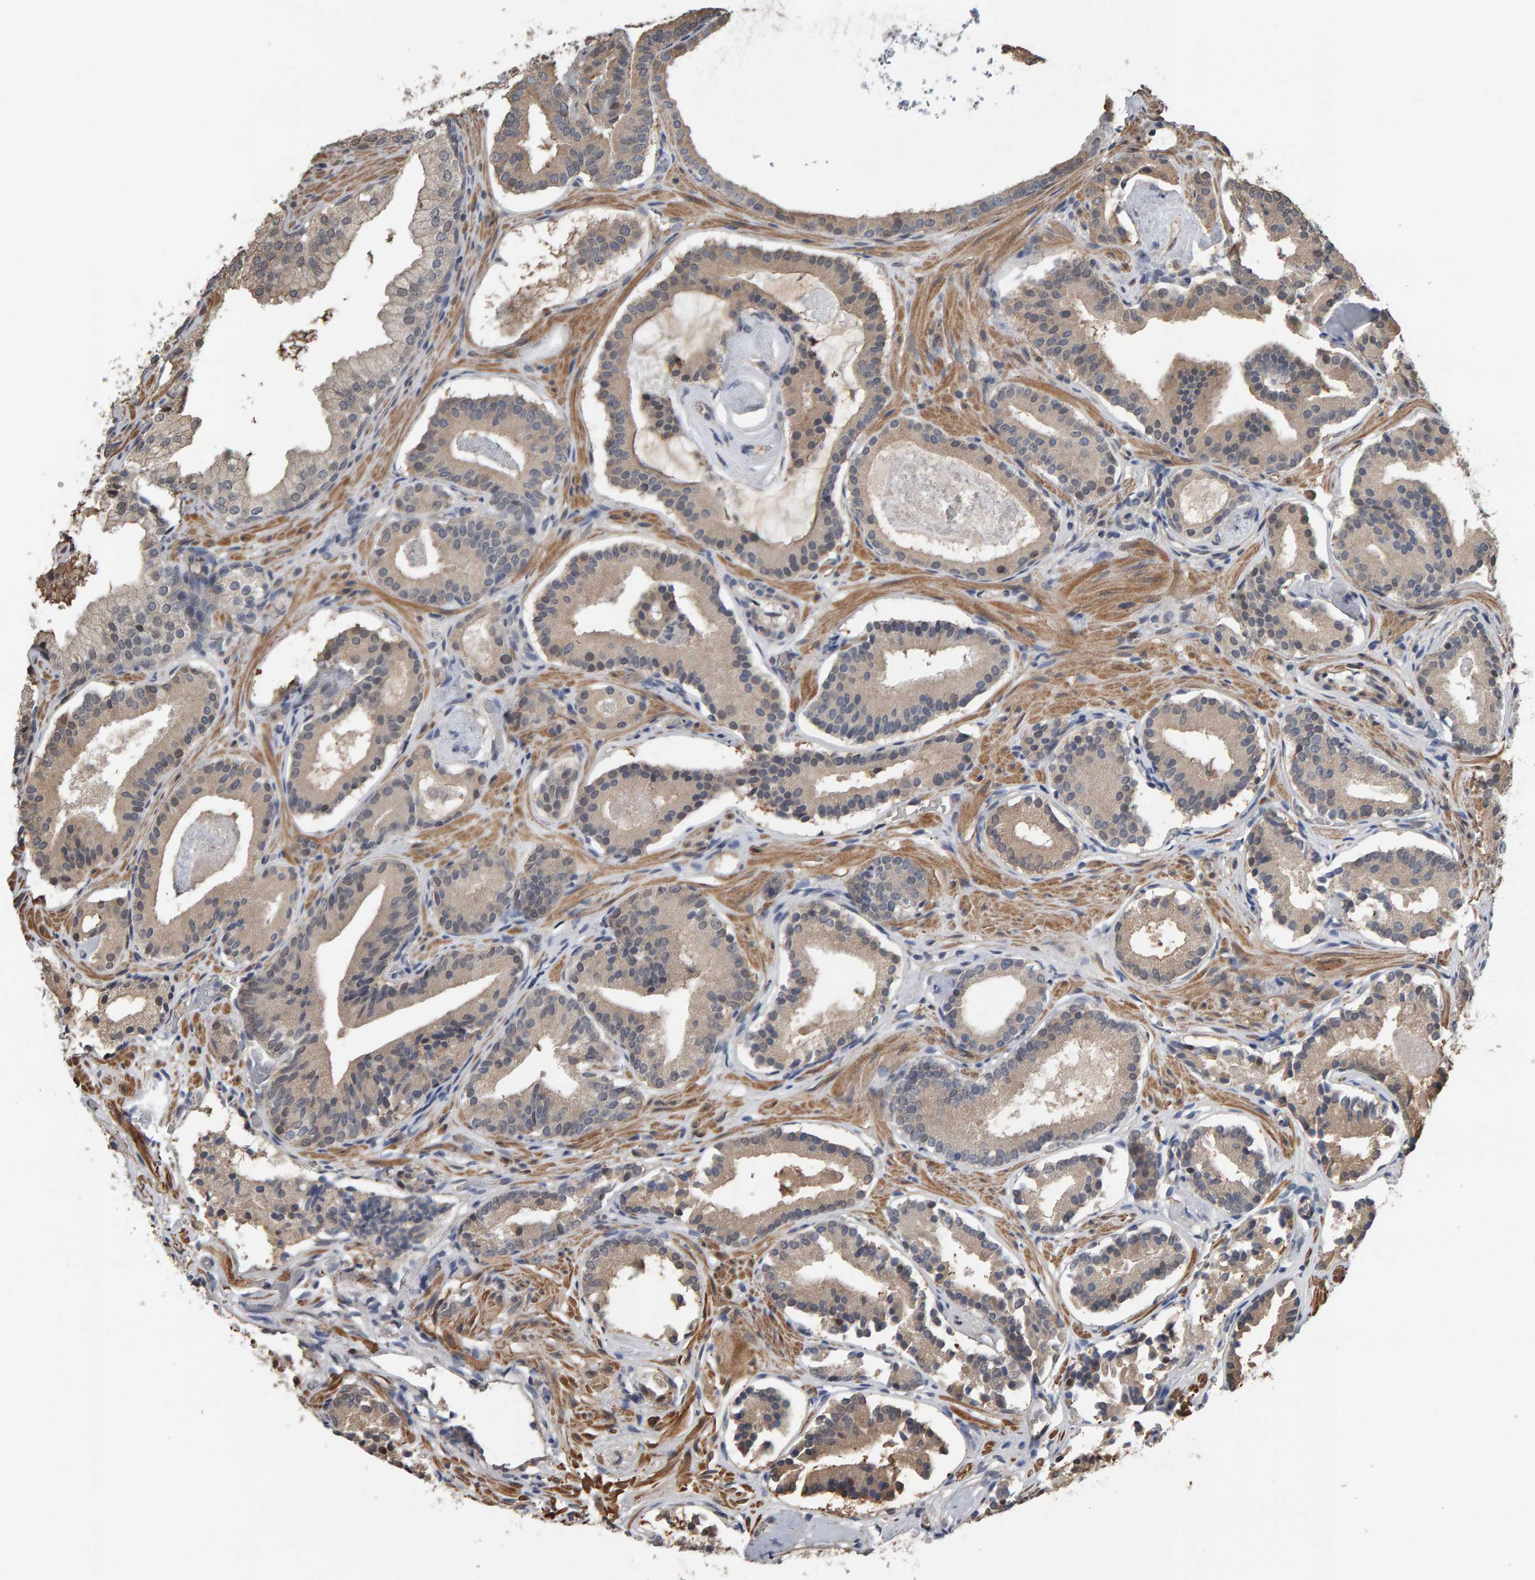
{"staining": {"intensity": "weak", "quantity": "<25%", "location": "cytoplasmic/membranous"}, "tissue": "prostate cancer", "cell_type": "Tumor cells", "image_type": "cancer", "snomed": [{"axis": "morphology", "description": "Adenocarcinoma, Low grade"}, {"axis": "topography", "description": "Prostate"}], "caption": "A high-resolution micrograph shows immunohistochemistry staining of prostate cancer, which displays no significant positivity in tumor cells.", "gene": "COASY", "patient": {"sex": "male", "age": 51}}